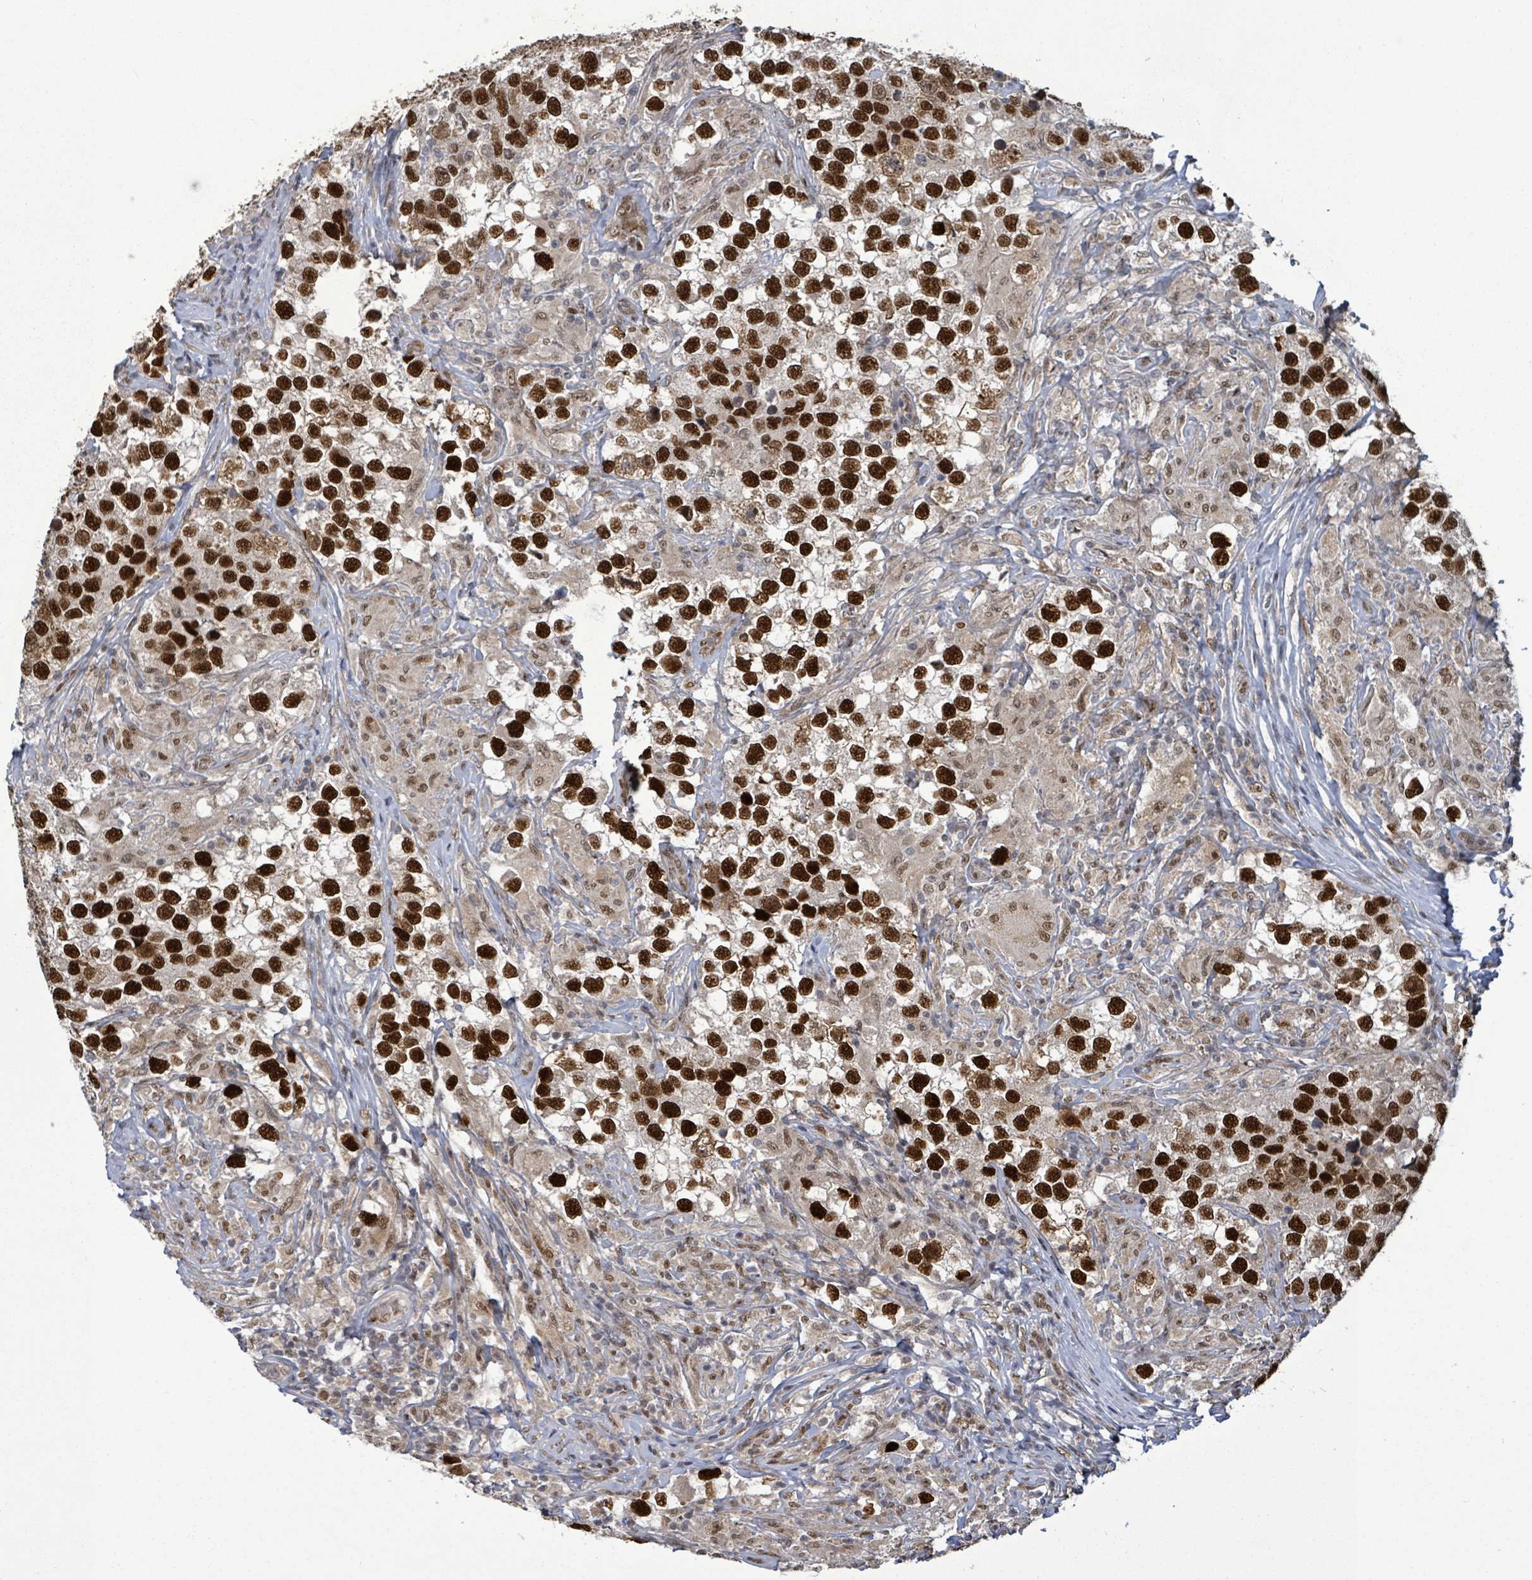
{"staining": {"intensity": "strong", "quantity": ">75%", "location": "nuclear"}, "tissue": "testis cancer", "cell_type": "Tumor cells", "image_type": "cancer", "snomed": [{"axis": "morphology", "description": "Seminoma, NOS"}, {"axis": "topography", "description": "Testis"}], "caption": "Testis cancer stained for a protein (brown) reveals strong nuclear positive expression in approximately >75% of tumor cells.", "gene": "PATZ1", "patient": {"sex": "male", "age": 46}}